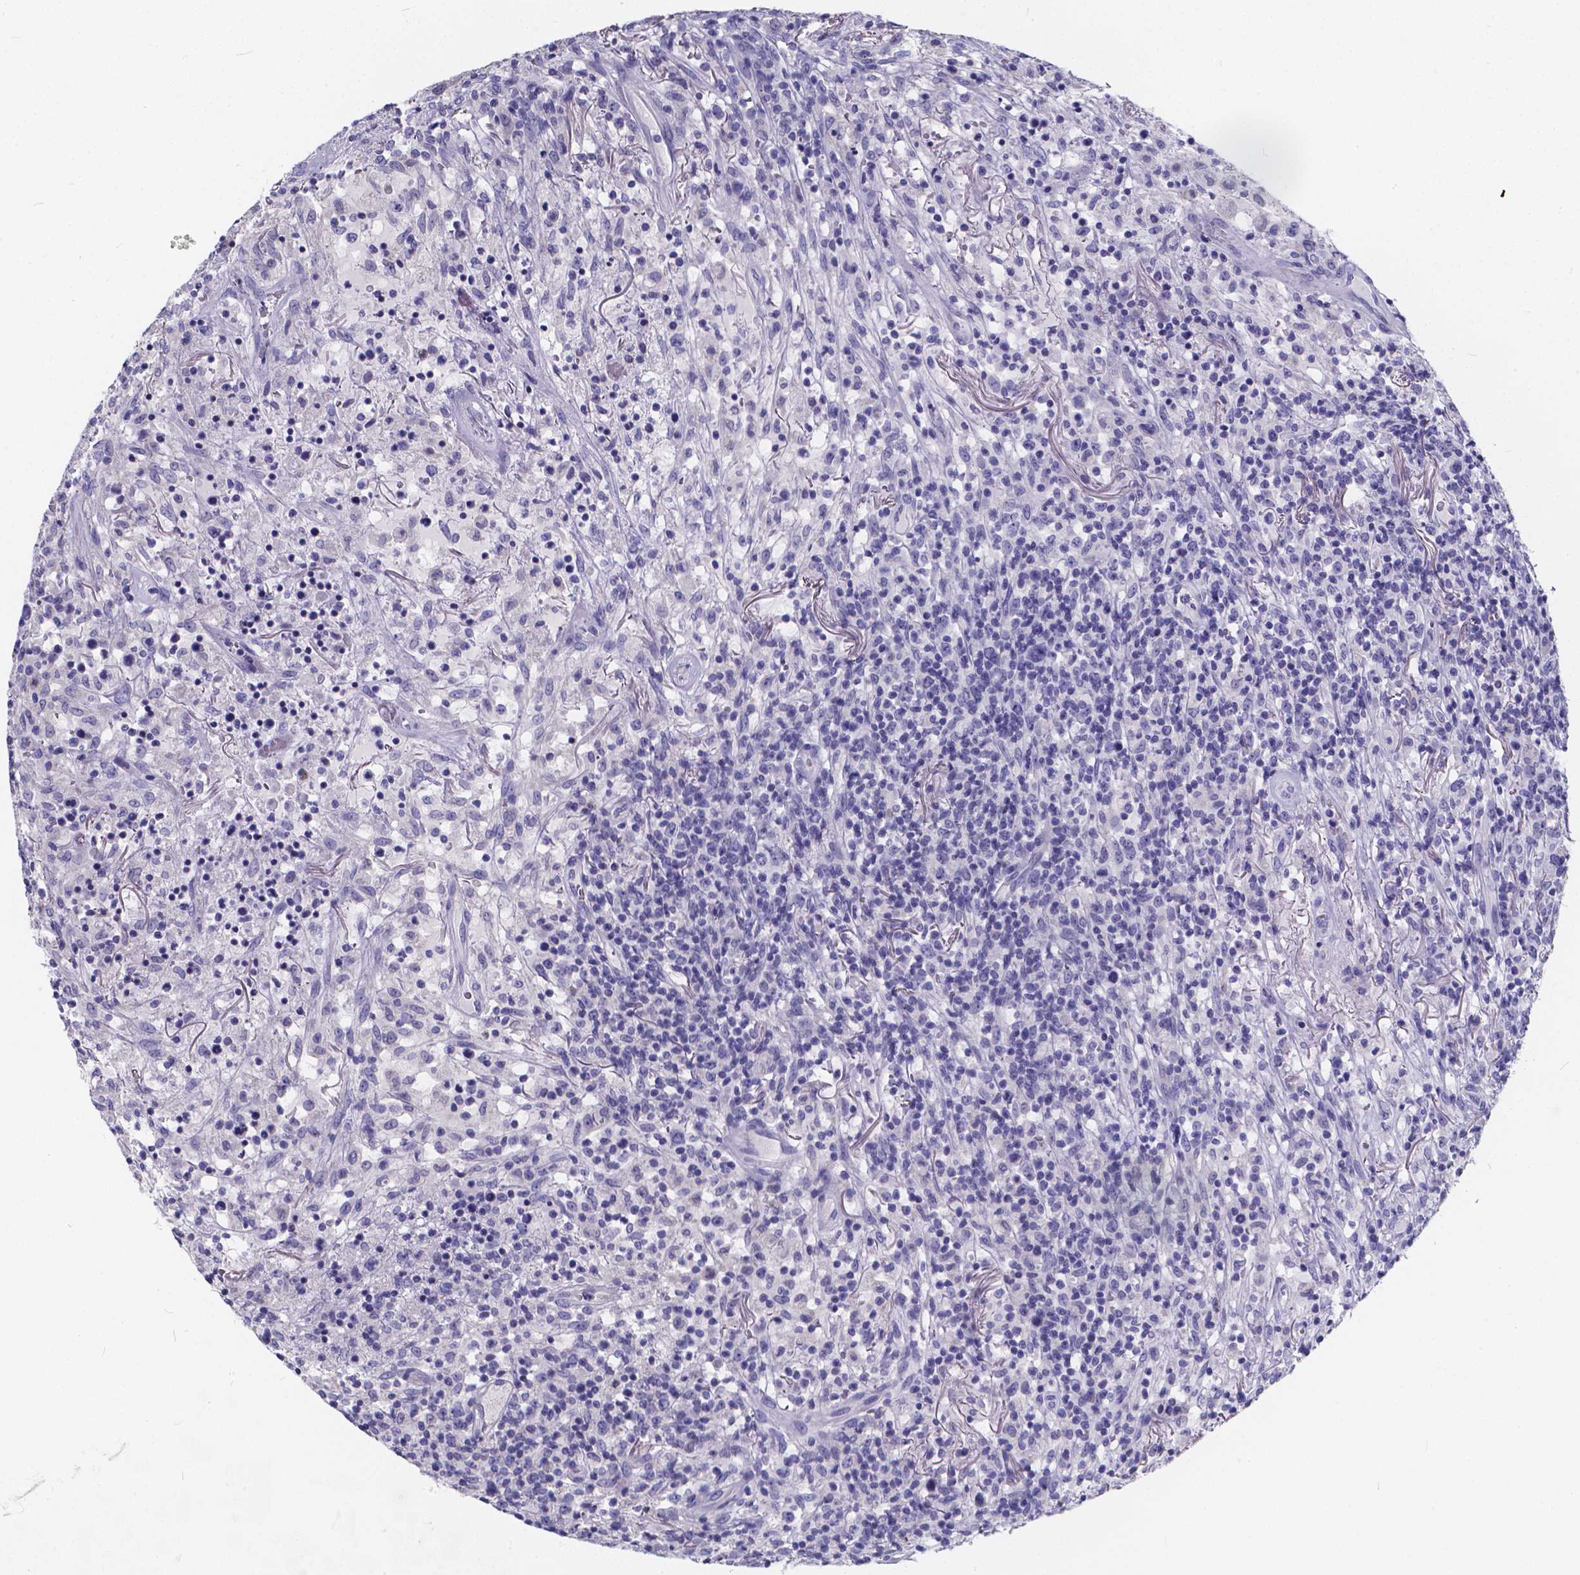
{"staining": {"intensity": "negative", "quantity": "none", "location": "none"}, "tissue": "lymphoma", "cell_type": "Tumor cells", "image_type": "cancer", "snomed": [{"axis": "morphology", "description": "Malignant lymphoma, non-Hodgkin's type, High grade"}, {"axis": "topography", "description": "Lung"}], "caption": "IHC photomicrograph of neoplastic tissue: high-grade malignant lymphoma, non-Hodgkin's type stained with DAB (3,3'-diaminobenzidine) displays no significant protein expression in tumor cells.", "gene": "SPEF2", "patient": {"sex": "male", "age": 79}}